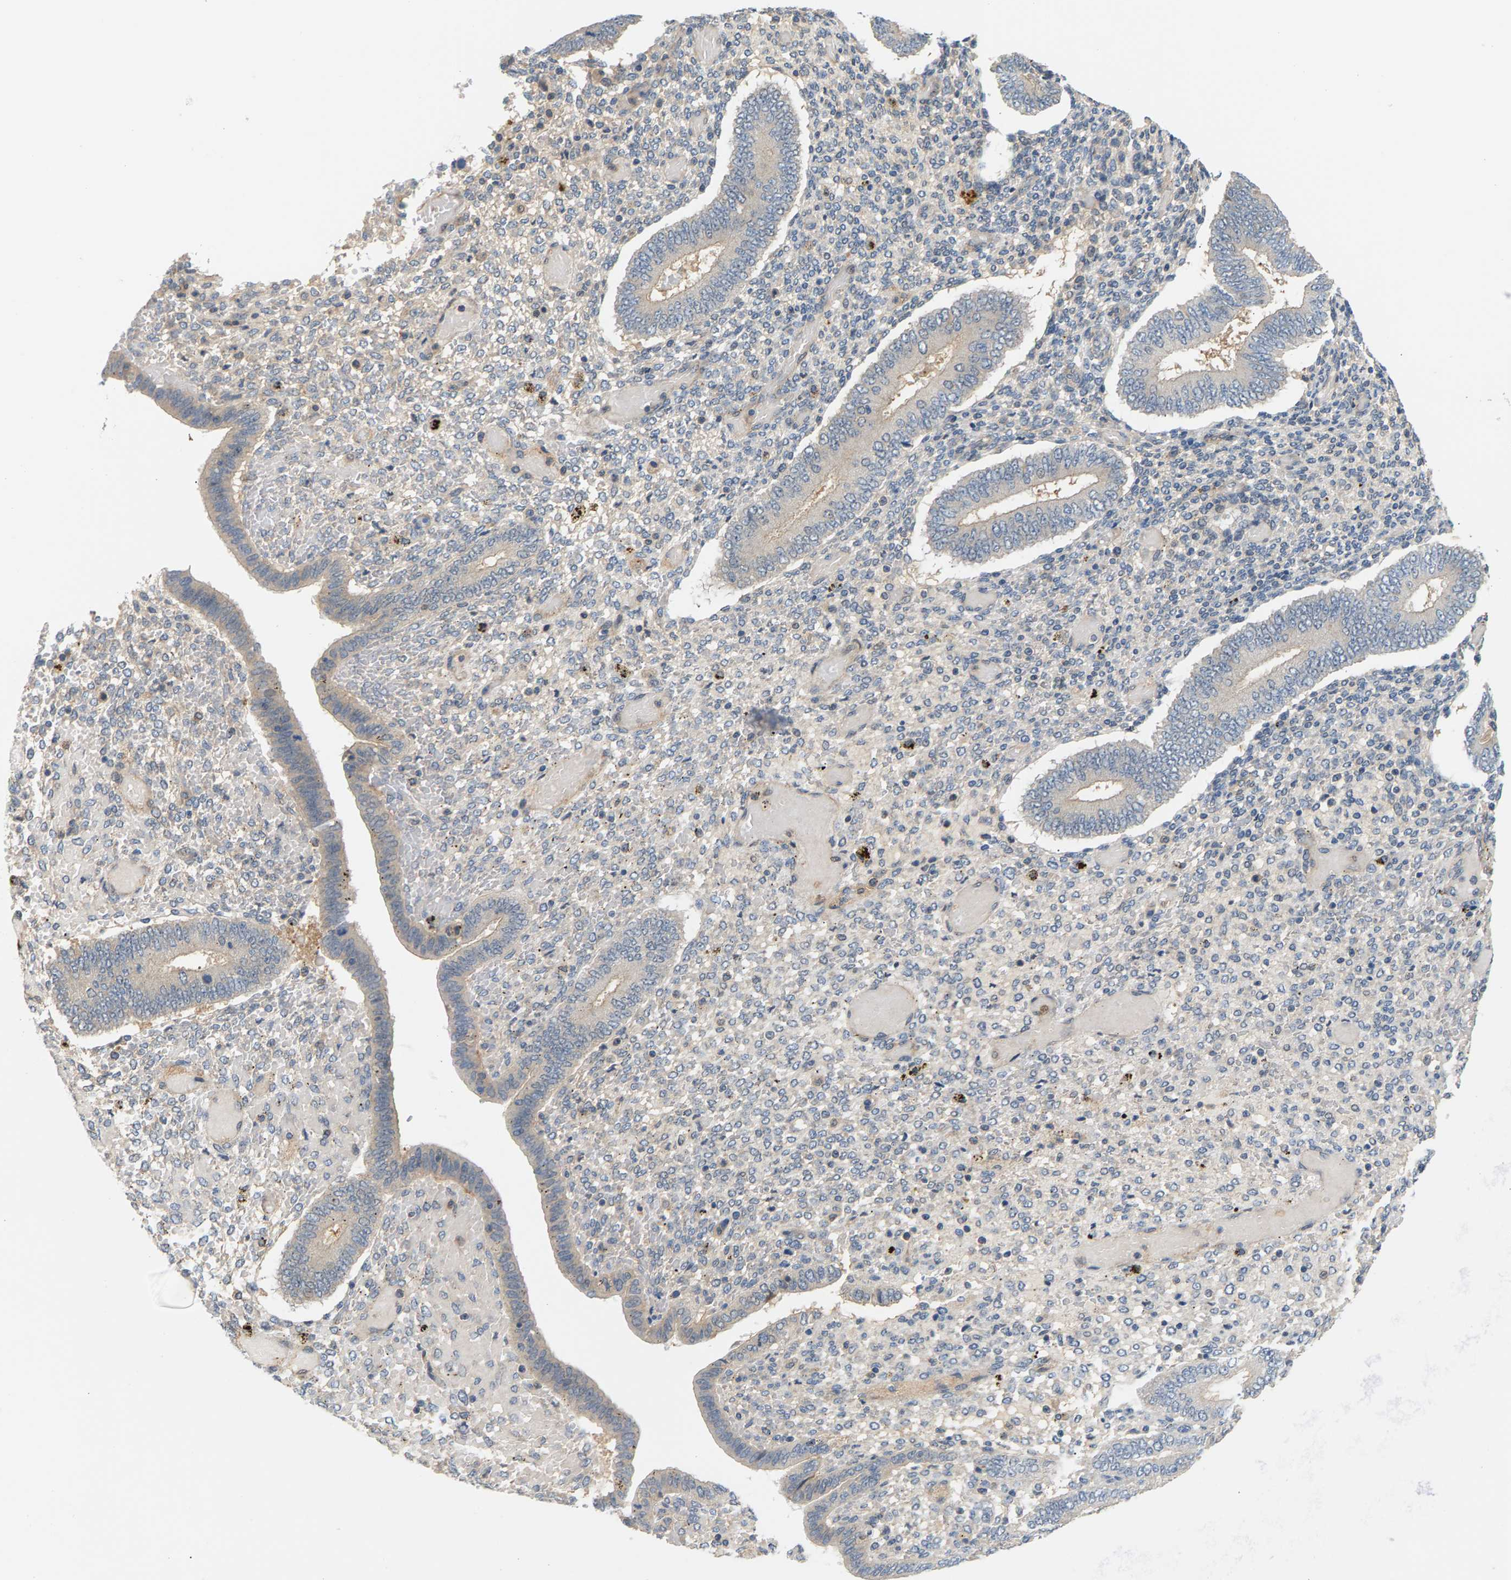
{"staining": {"intensity": "negative", "quantity": "none", "location": "none"}, "tissue": "endometrium", "cell_type": "Cells in endometrial stroma", "image_type": "normal", "snomed": [{"axis": "morphology", "description": "Normal tissue, NOS"}, {"axis": "topography", "description": "Endometrium"}], "caption": "A high-resolution image shows immunohistochemistry staining of unremarkable endometrium, which reveals no significant positivity in cells in endometrial stroma. (Immunohistochemistry (ihc), brightfield microscopy, high magnification).", "gene": "KRTAP27", "patient": {"sex": "female", "age": 42}}